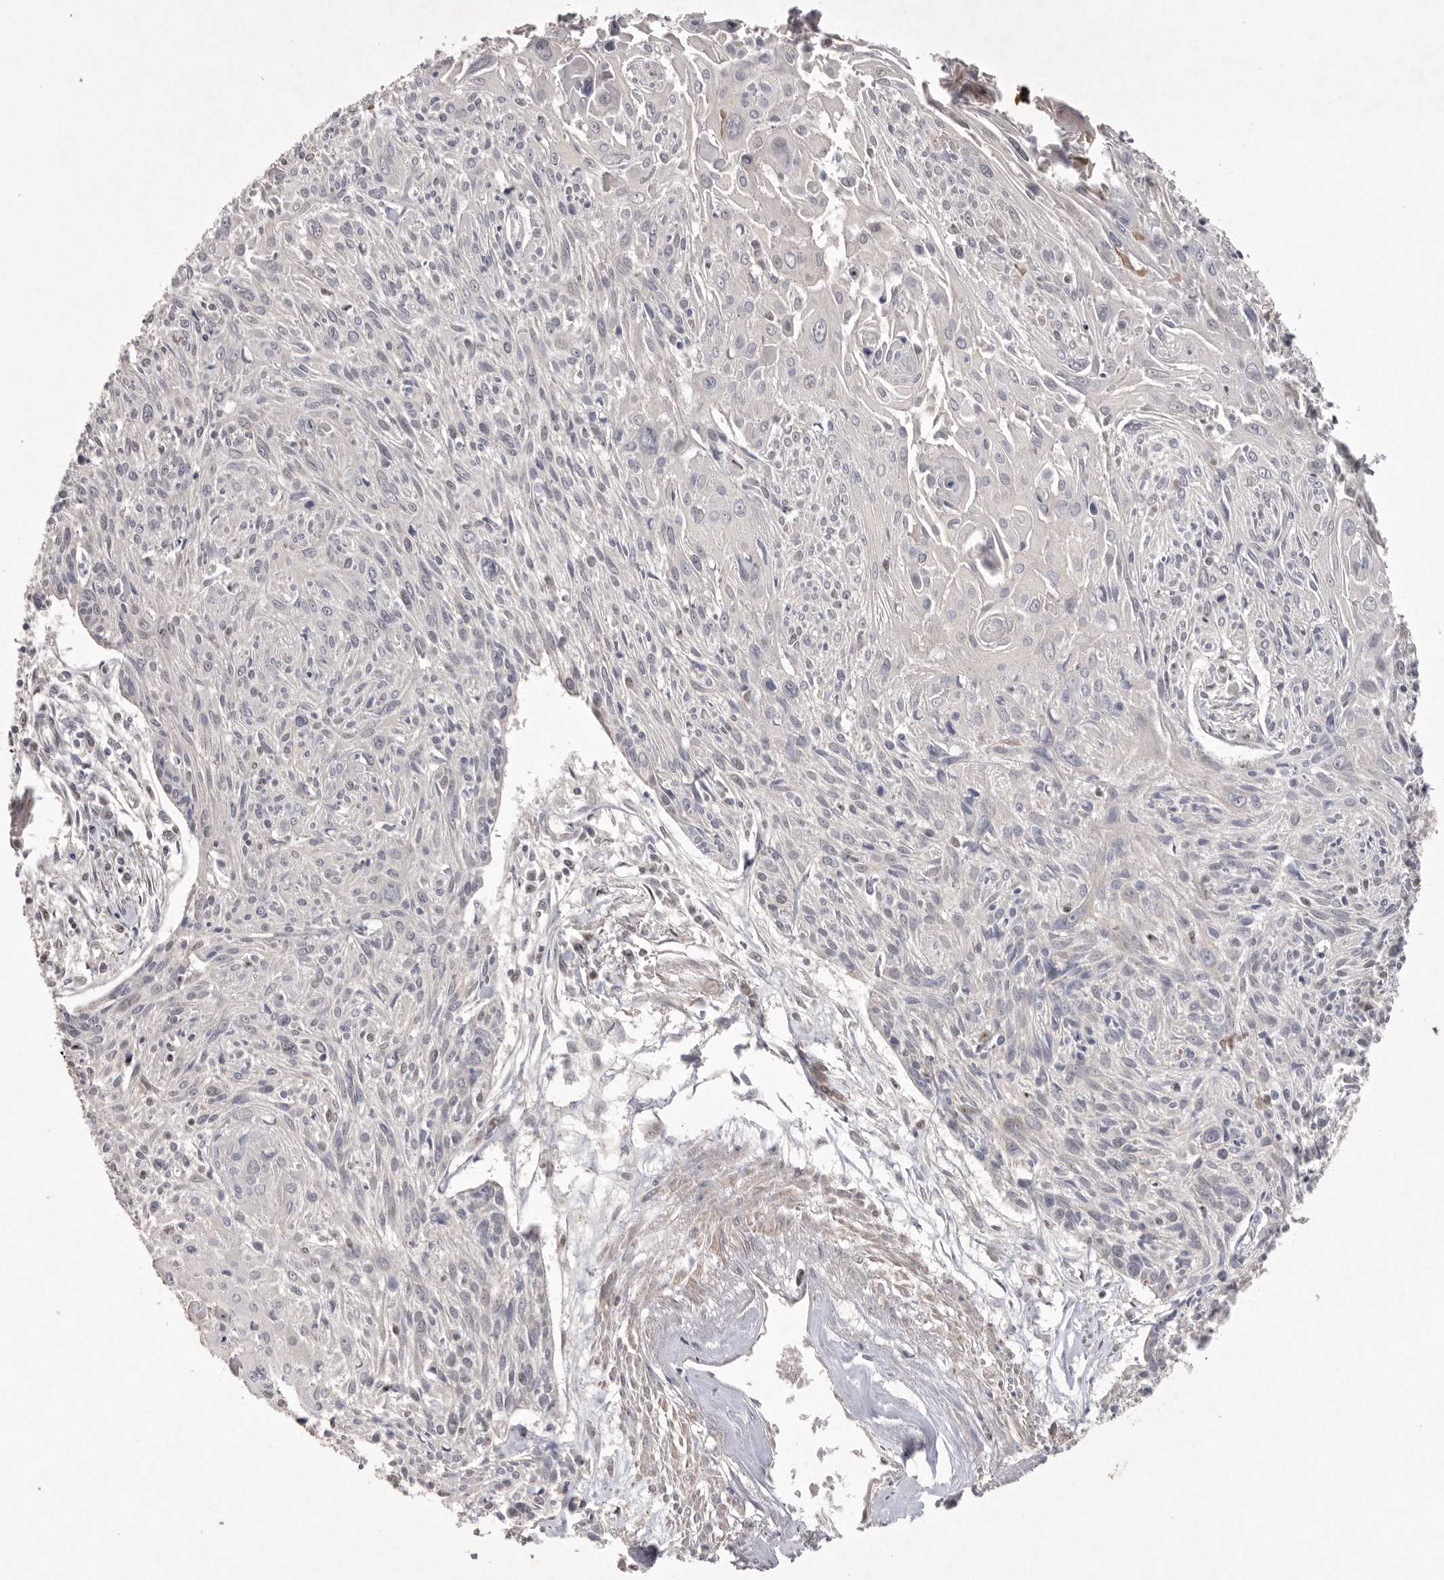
{"staining": {"intensity": "negative", "quantity": "none", "location": "none"}, "tissue": "cervical cancer", "cell_type": "Tumor cells", "image_type": "cancer", "snomed": [{"axis": "morphology", "description": "Squamous cell carcinoma, NOS"}, {"axis": "topography", "description": "Cervix"}], "caption": "Tumor cells are negative for brown protein staining in cervical squamous cell carcinoma.", "gene": "HUS1", "patient": {"sex": "female", "age": 51}}